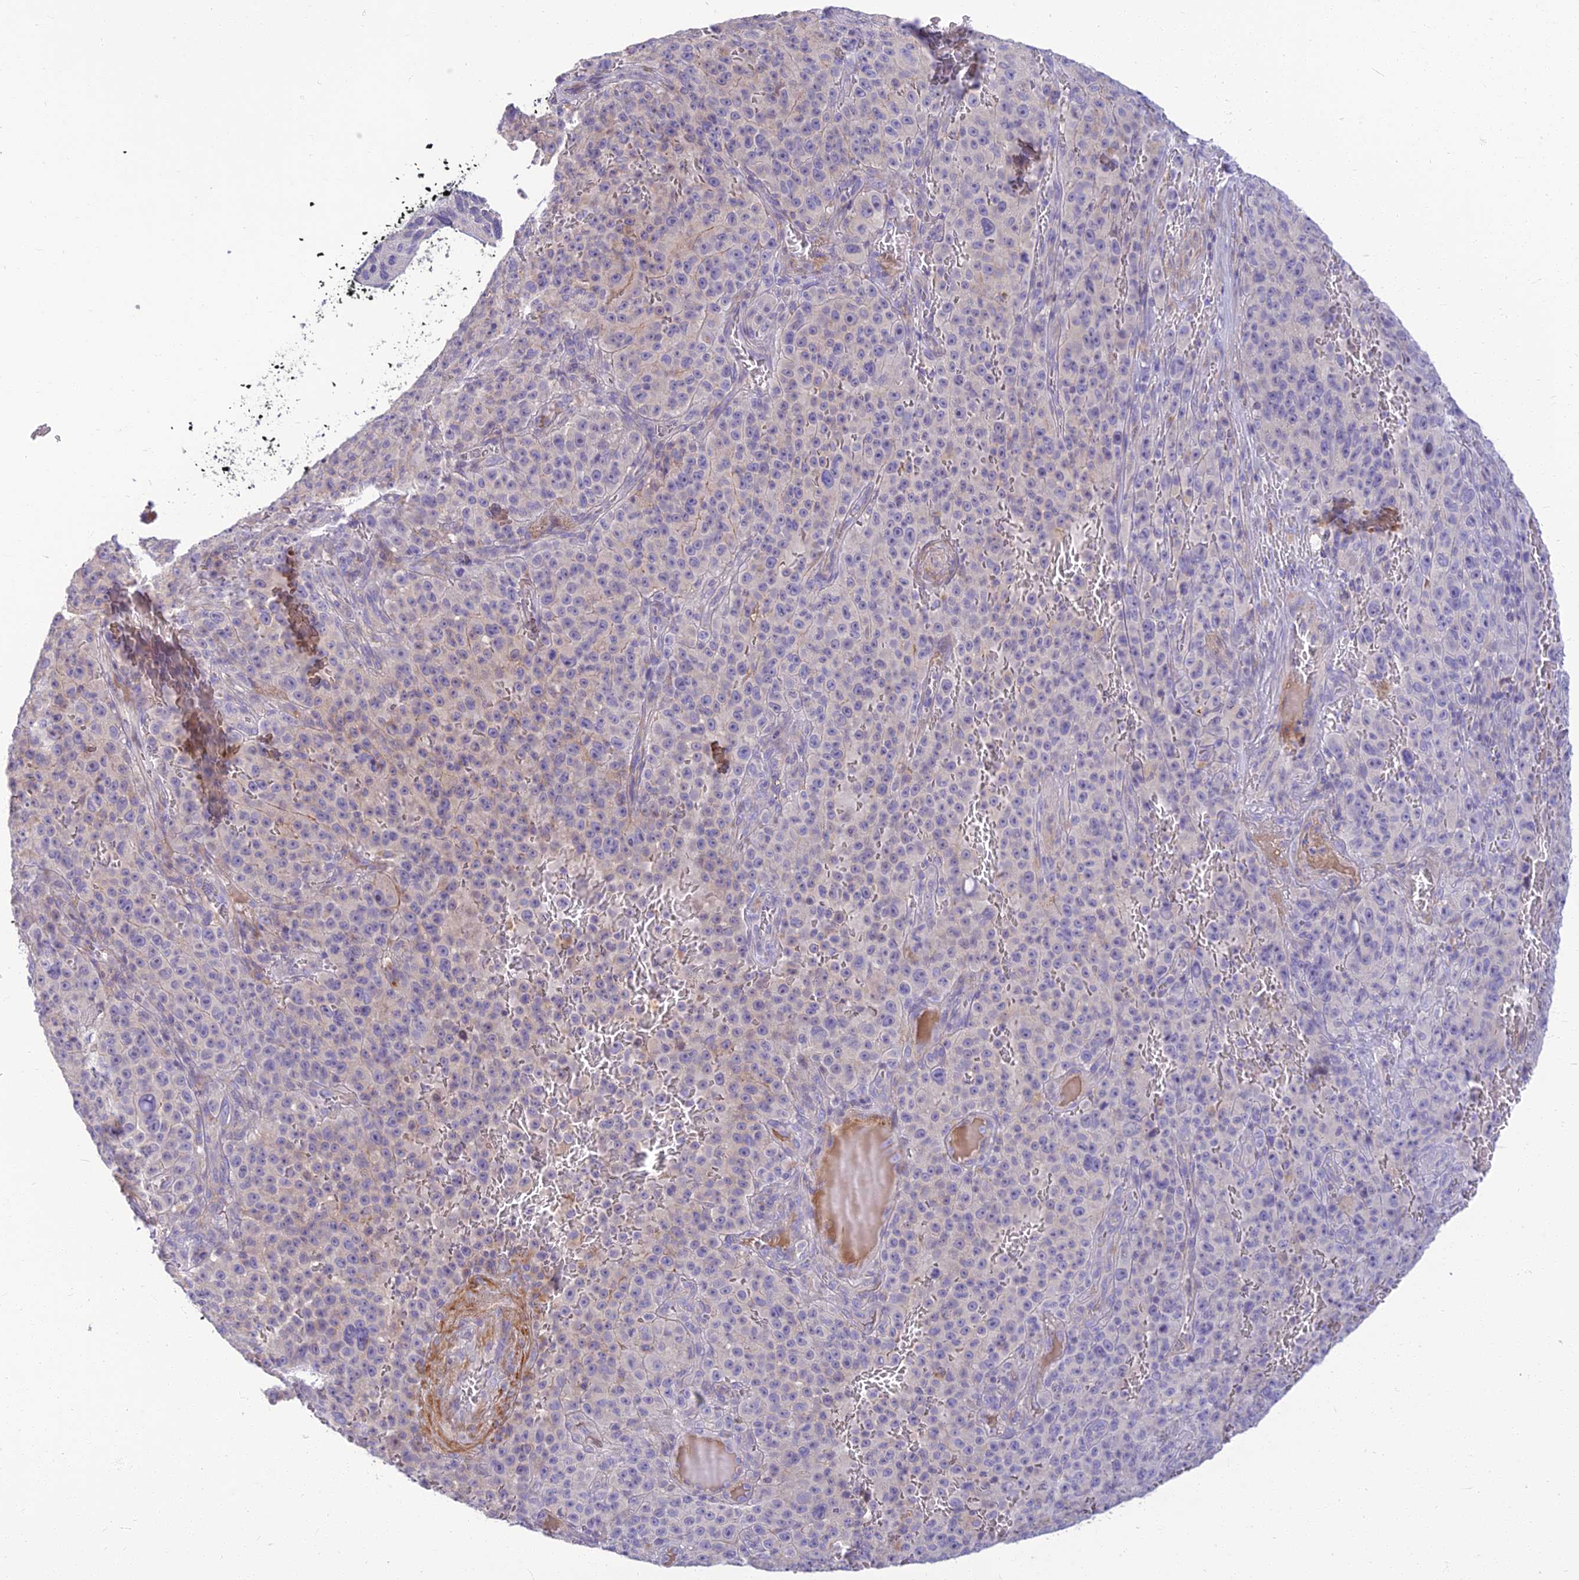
{"staining": {"intensity": "negative", "quantity": "none", "location": "none"}, "tissue": "melanoma", "cell_type": "Tumor cells", "image_type": "cancer", "snomed": [{"axis": "morphology", "description": "Malignant melanoma, NOS"}, {"axis": "topography", "description": "Skin"}], "caption": "This is an immunohistochemistry (IHC) photomicrograph of melanoma. There is no positivity in tumor cells.", "gene": "CLIP4", "patient": {"sex": "female", "age": 82}}